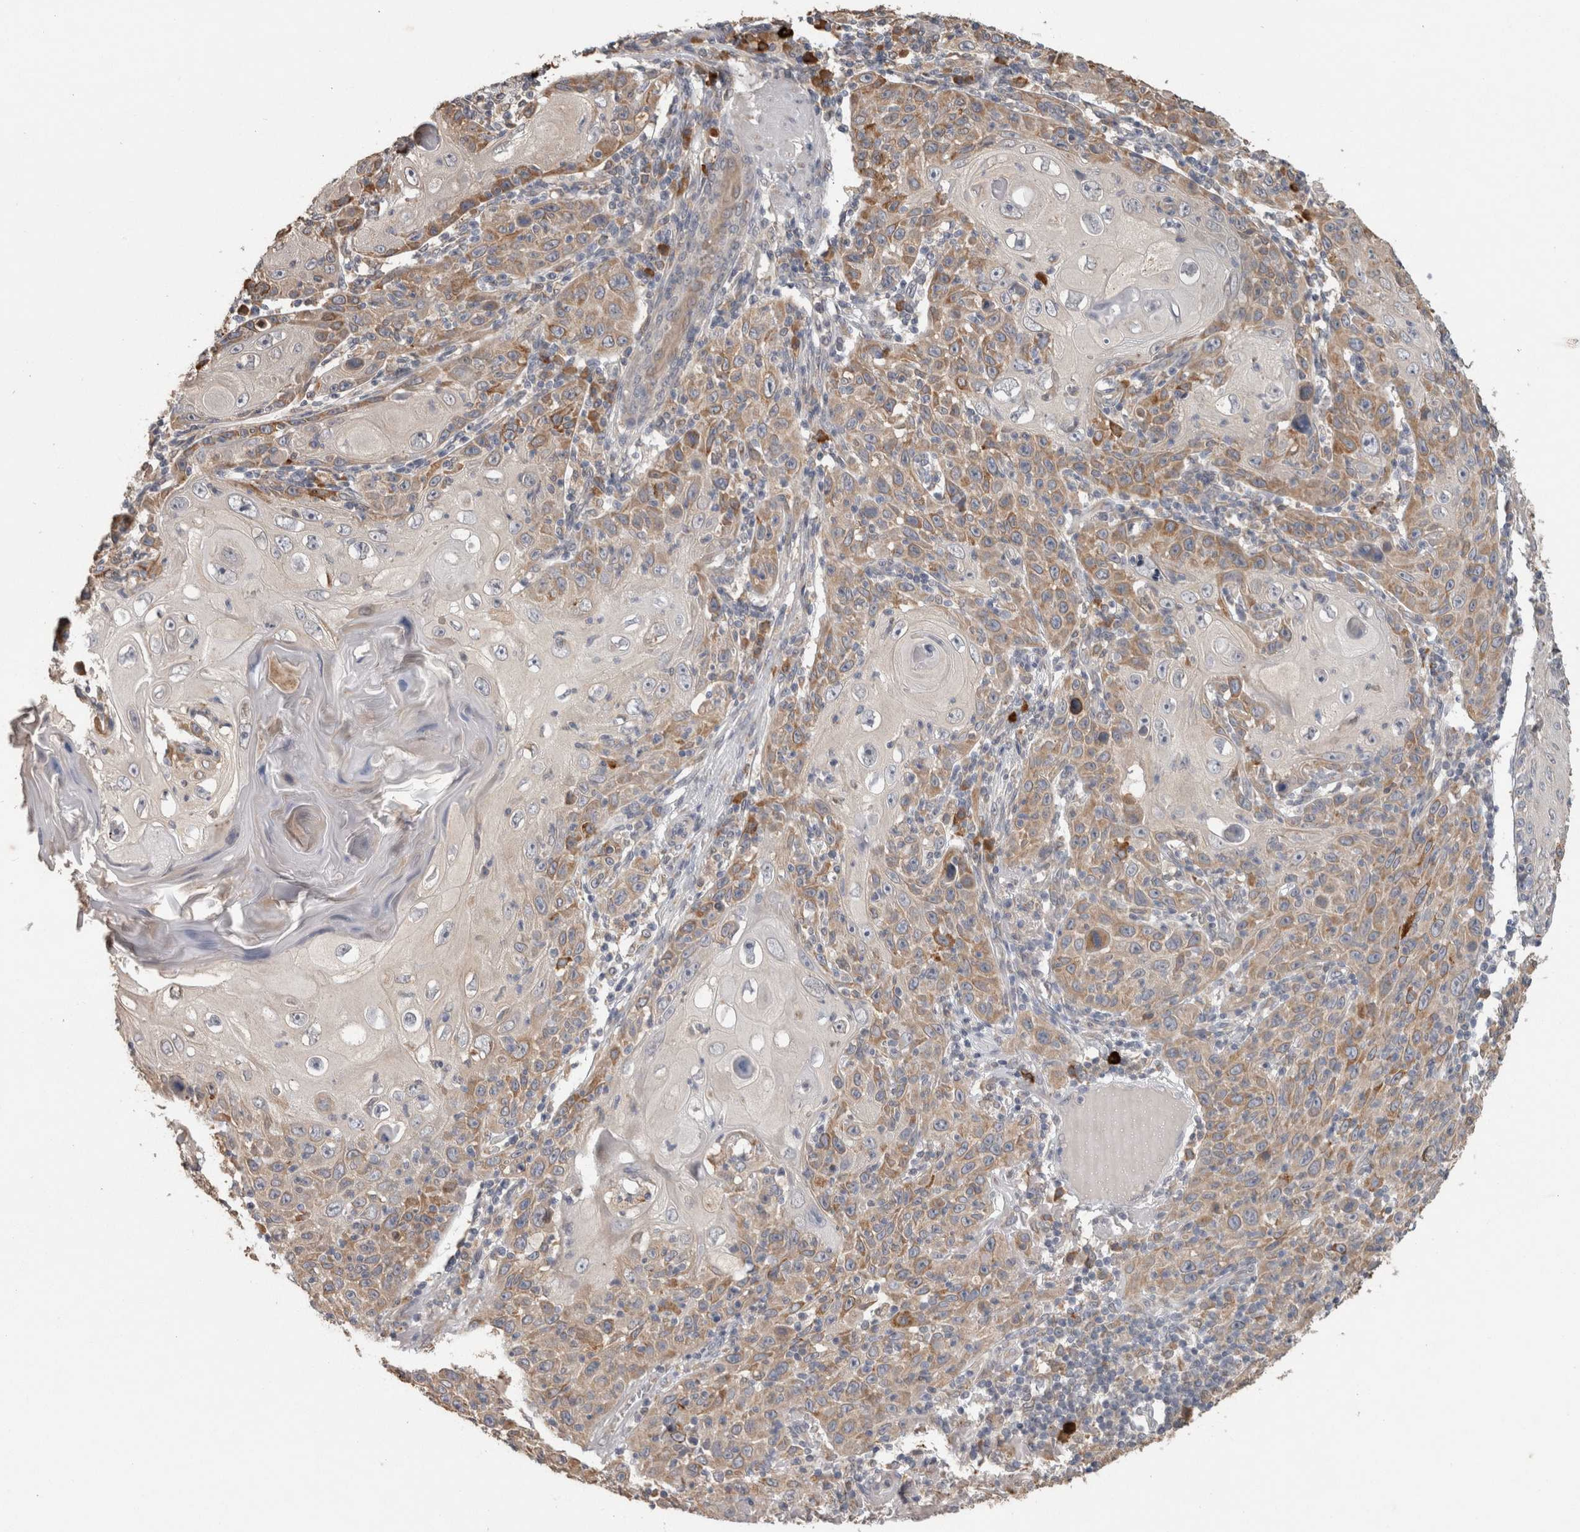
{"staining": {"intensity": "moderate", "quantity": ">75%", "location": "cytoplasmic/membranous"}, "tissue": "skin cancer", "cell_type": "Tumor cells", "image_type": "cancer", "snomed": [{"axis": "morphology", "description": "Squamous cell carcinoma, NOS"}, {"axis": "topography", "description": "Skin"}], "caption": "A brown stain highlights moderate cytoplasmic/membranous expression of a protein in skin cancer (squamous cell carcinoma) tumor cells.", "gene": "ADGRL3", "patient": {"sex": "female", "age": 88}}